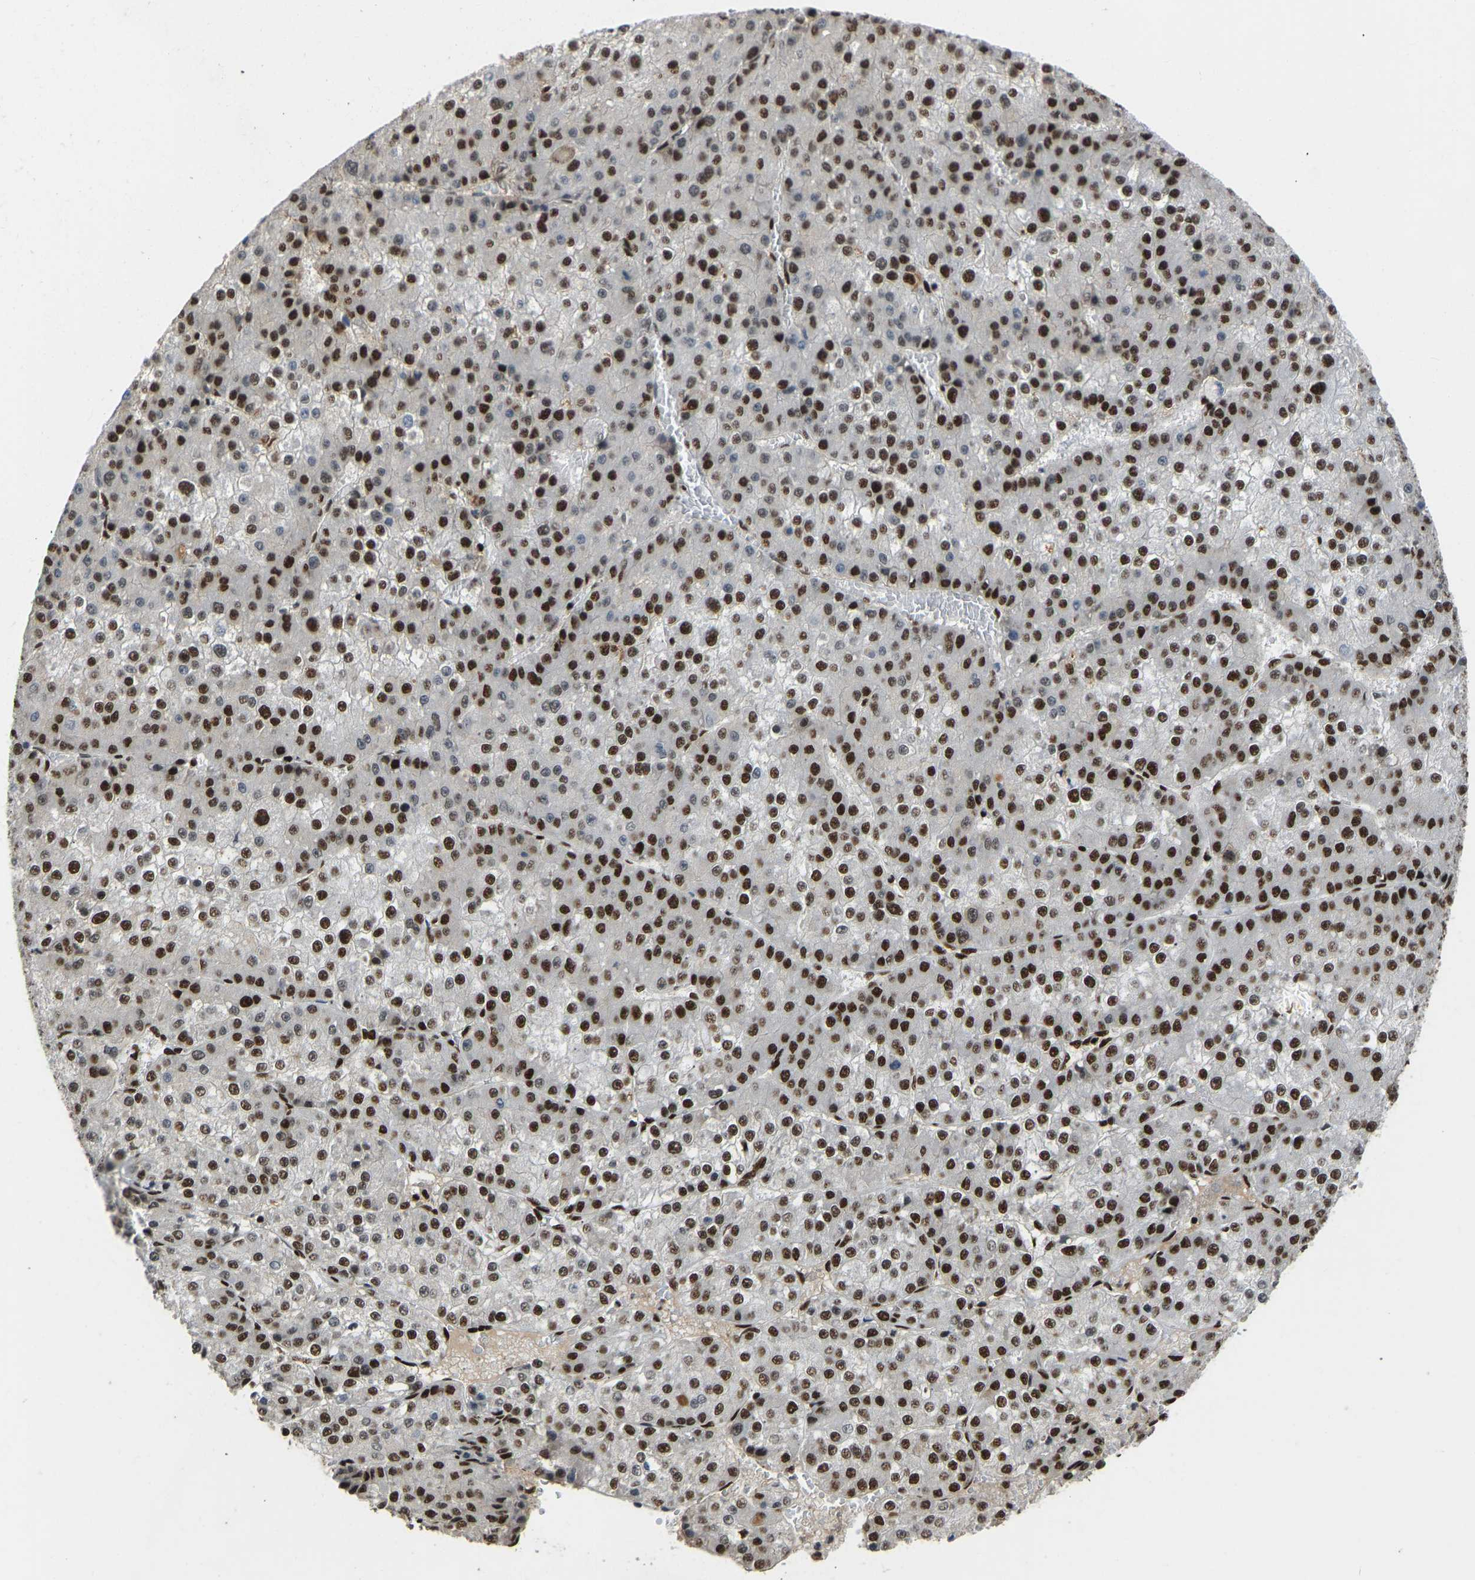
{"staining": {"intensity": "strong", "quantity": ">75%", "location": "nuclear"}, "tissue": "liver cancer", "cell_type": "Tumor cells", "image_type": "cancer", "snomed": [{"axis": "morphology", "description": "Carcinoma, Hepatocellular, NOS"}, {"axis": "topography", "description": "Liver"}], "caption": "Liver cancer stained with a brown dye shows strong nuclear positive positivity in approximately >75% of tumor cells.", "gene": "FOXK1", "patient": {"sex": "female", "age": 73}}